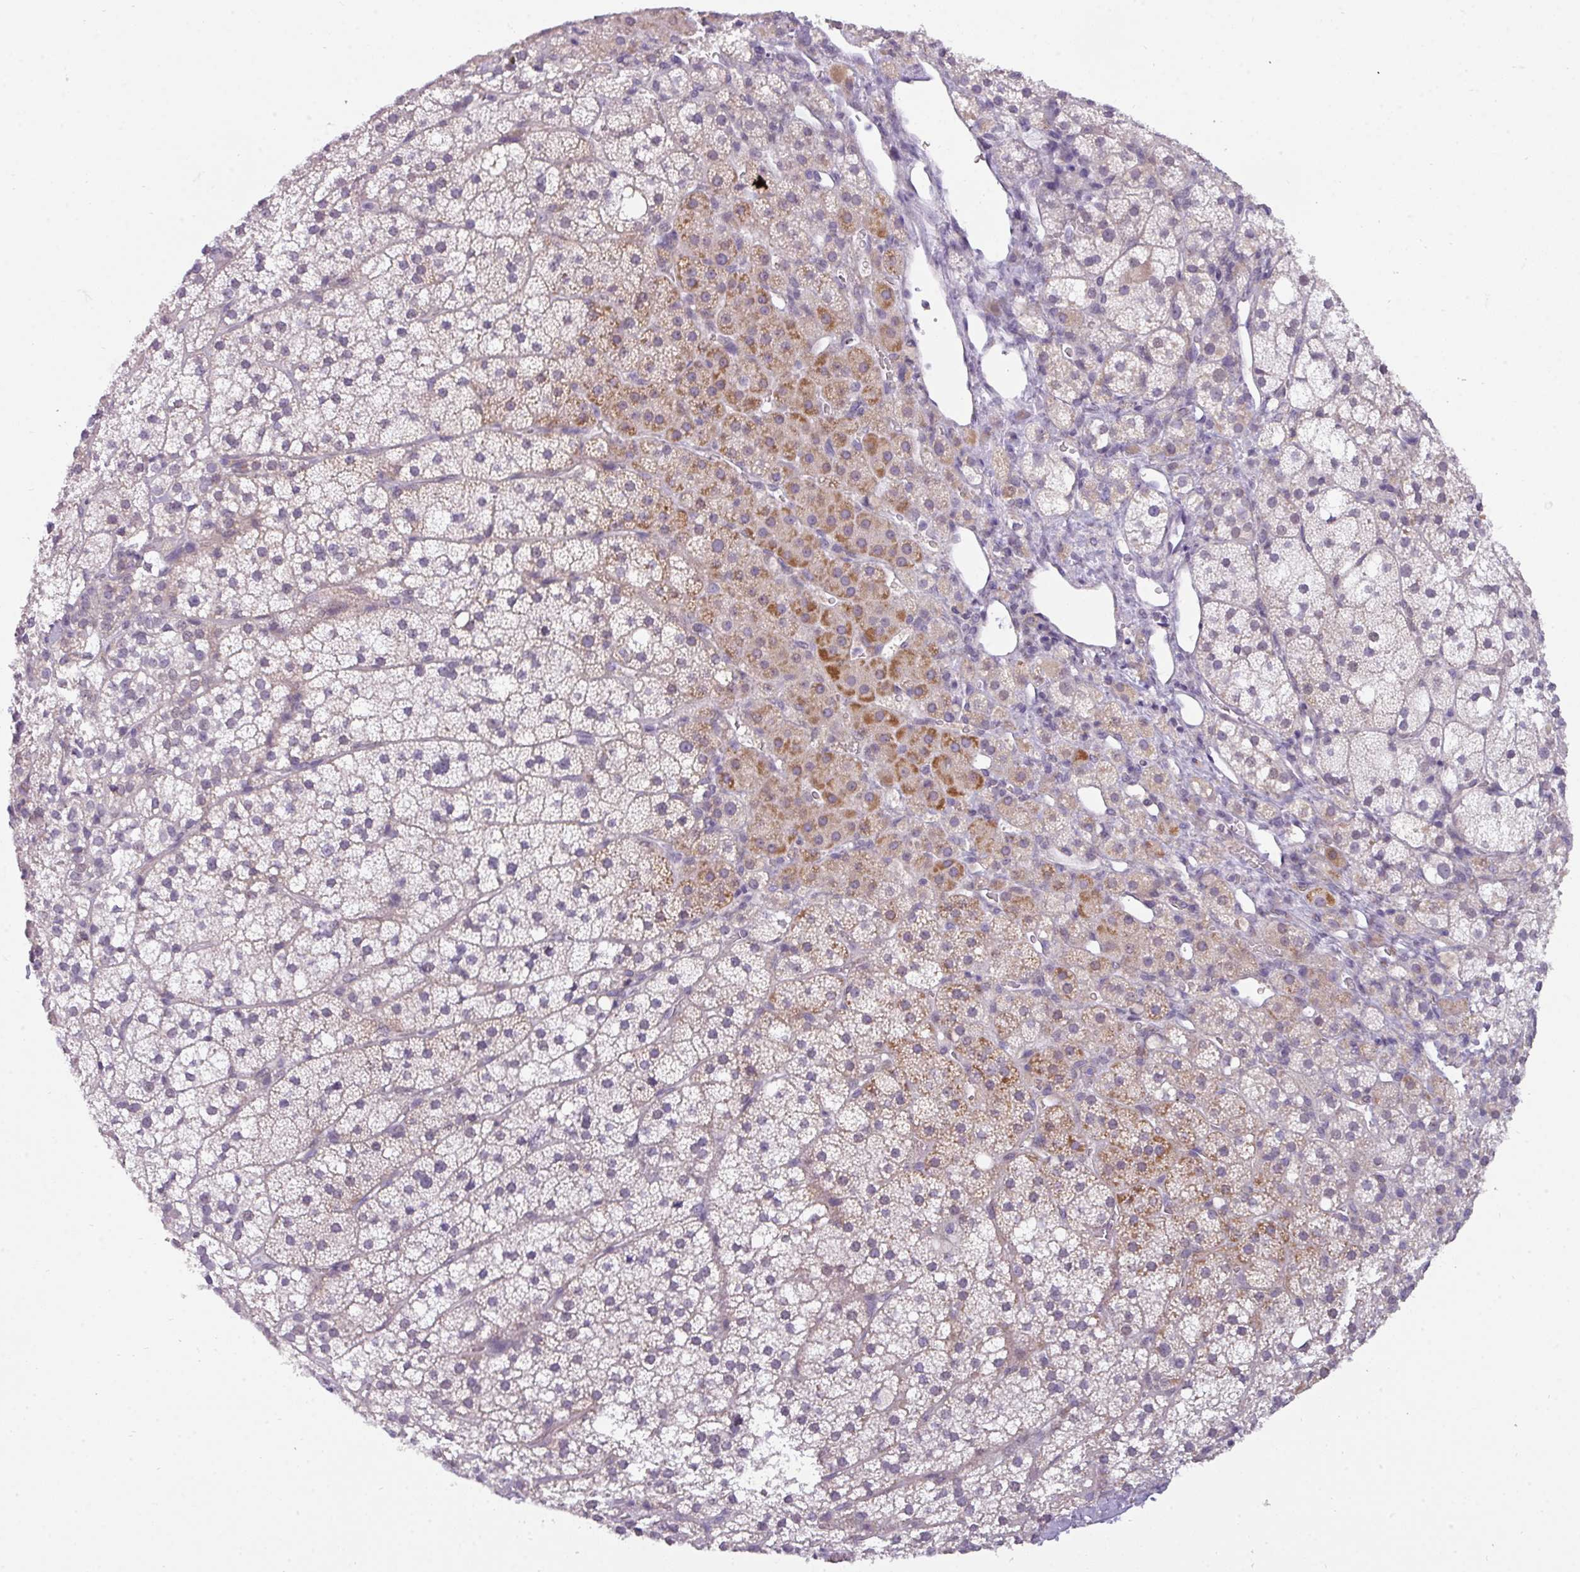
{"staining": {"intensity": "moderate", "quantity": "<25%", "location": "cytoplasmic/membranous"}, "tissue": "adrenal gland", "cell_type": "Glandular cells", "image_type": "normal", "snomed": [{"axis": "morphology", "description": "Normal tissue, NOS"}, {"axis": "topography", "description": "Adrenal gland"}], "caption": "Glandular cells show moderate cytoplasmic/membranous expression in about <25% of cells in unremarkable adrenal gland. (DAB (3,3'-diaminobenzidine) IHC with brightfield microscopy, high magnification).", "gene": "C2orf68", "patient": {"sex": "male", "age": 53}}